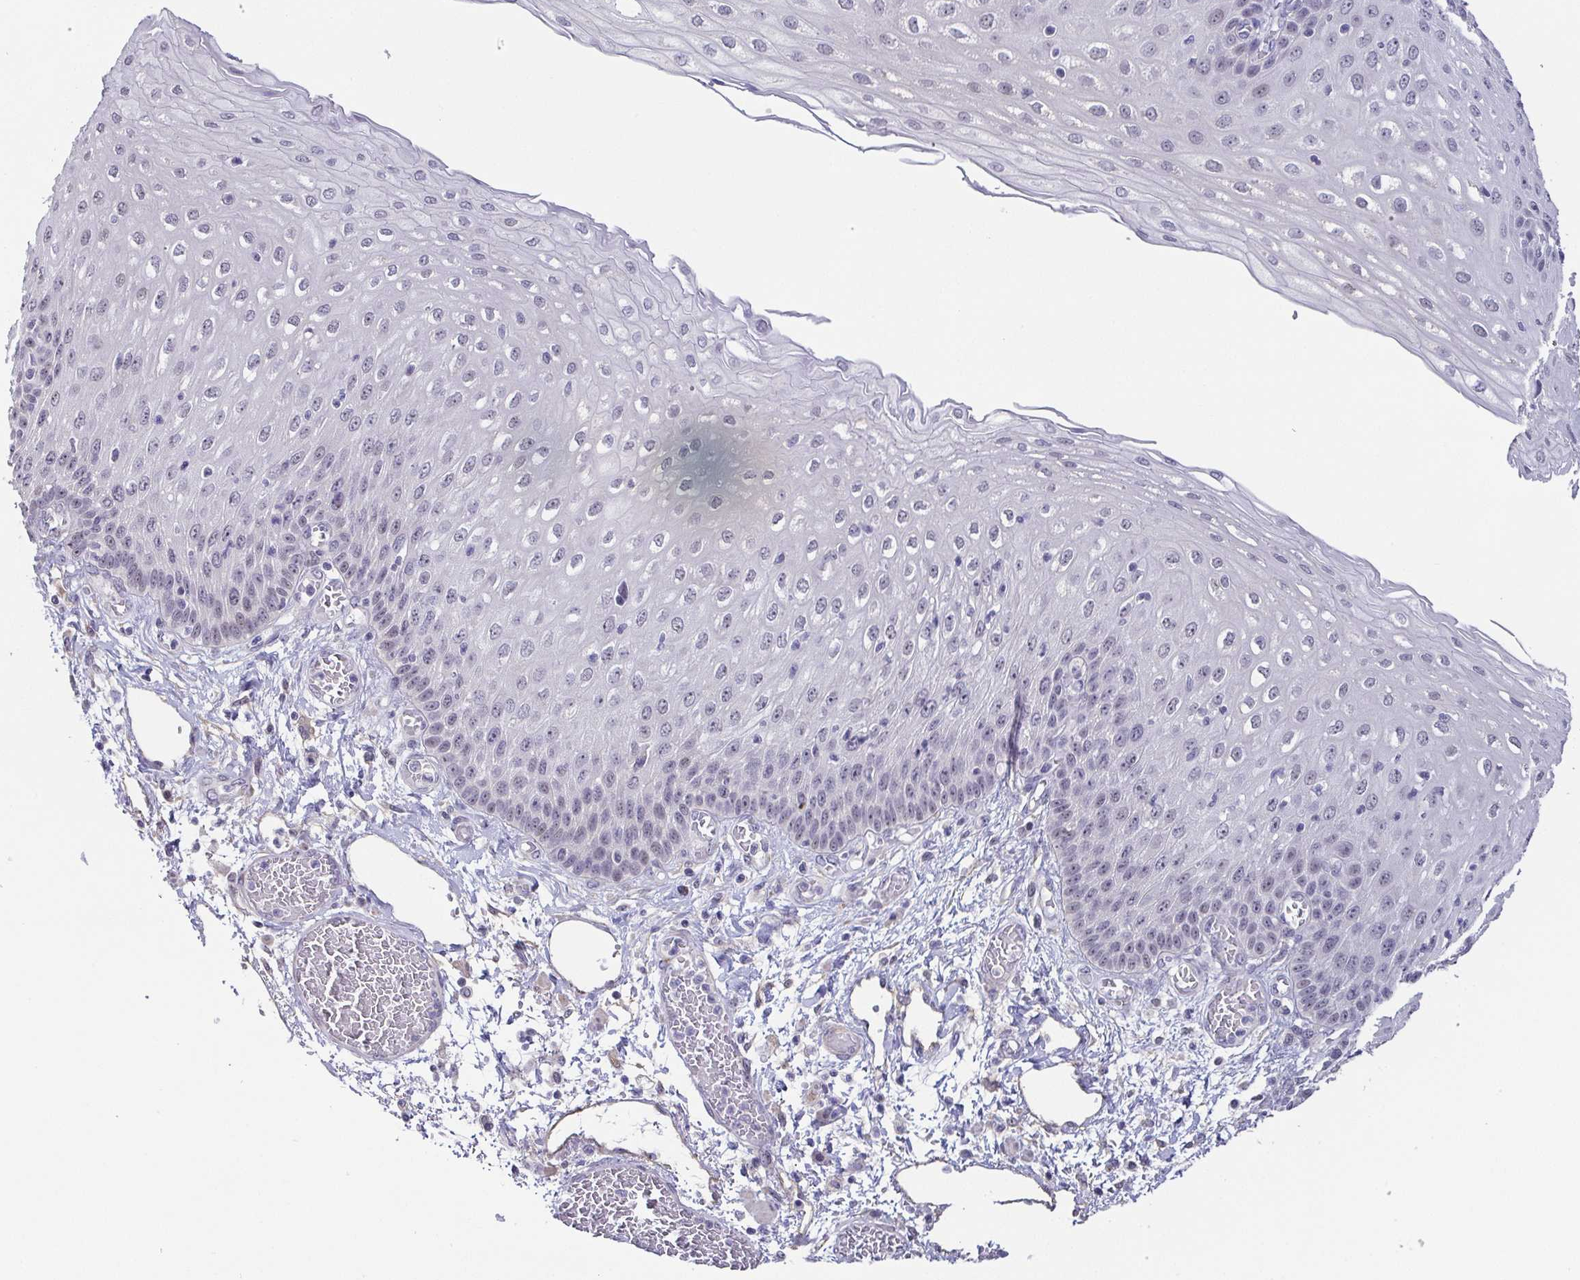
{"staining": {"intensity": "negative", "quantity": "none", "location": "none"}, "tissue": "esophagus", "cell_type": "Squamous epithelial cells", "image_type": "normal", "snomed": [{"axis": "morphology", "description": "Normal tissue, NOS"}, {"axis": "morphology", "description": "Adenocarcinoma, NOS"}, {"axis": "topography", "description": "Esophagus"}], "caption": "Protein analysis of benign esophagus reveals no significant expression in squamous epithelial cells.", "gene": "NEFH", "patient": {"sex": "male", "age": 81}}